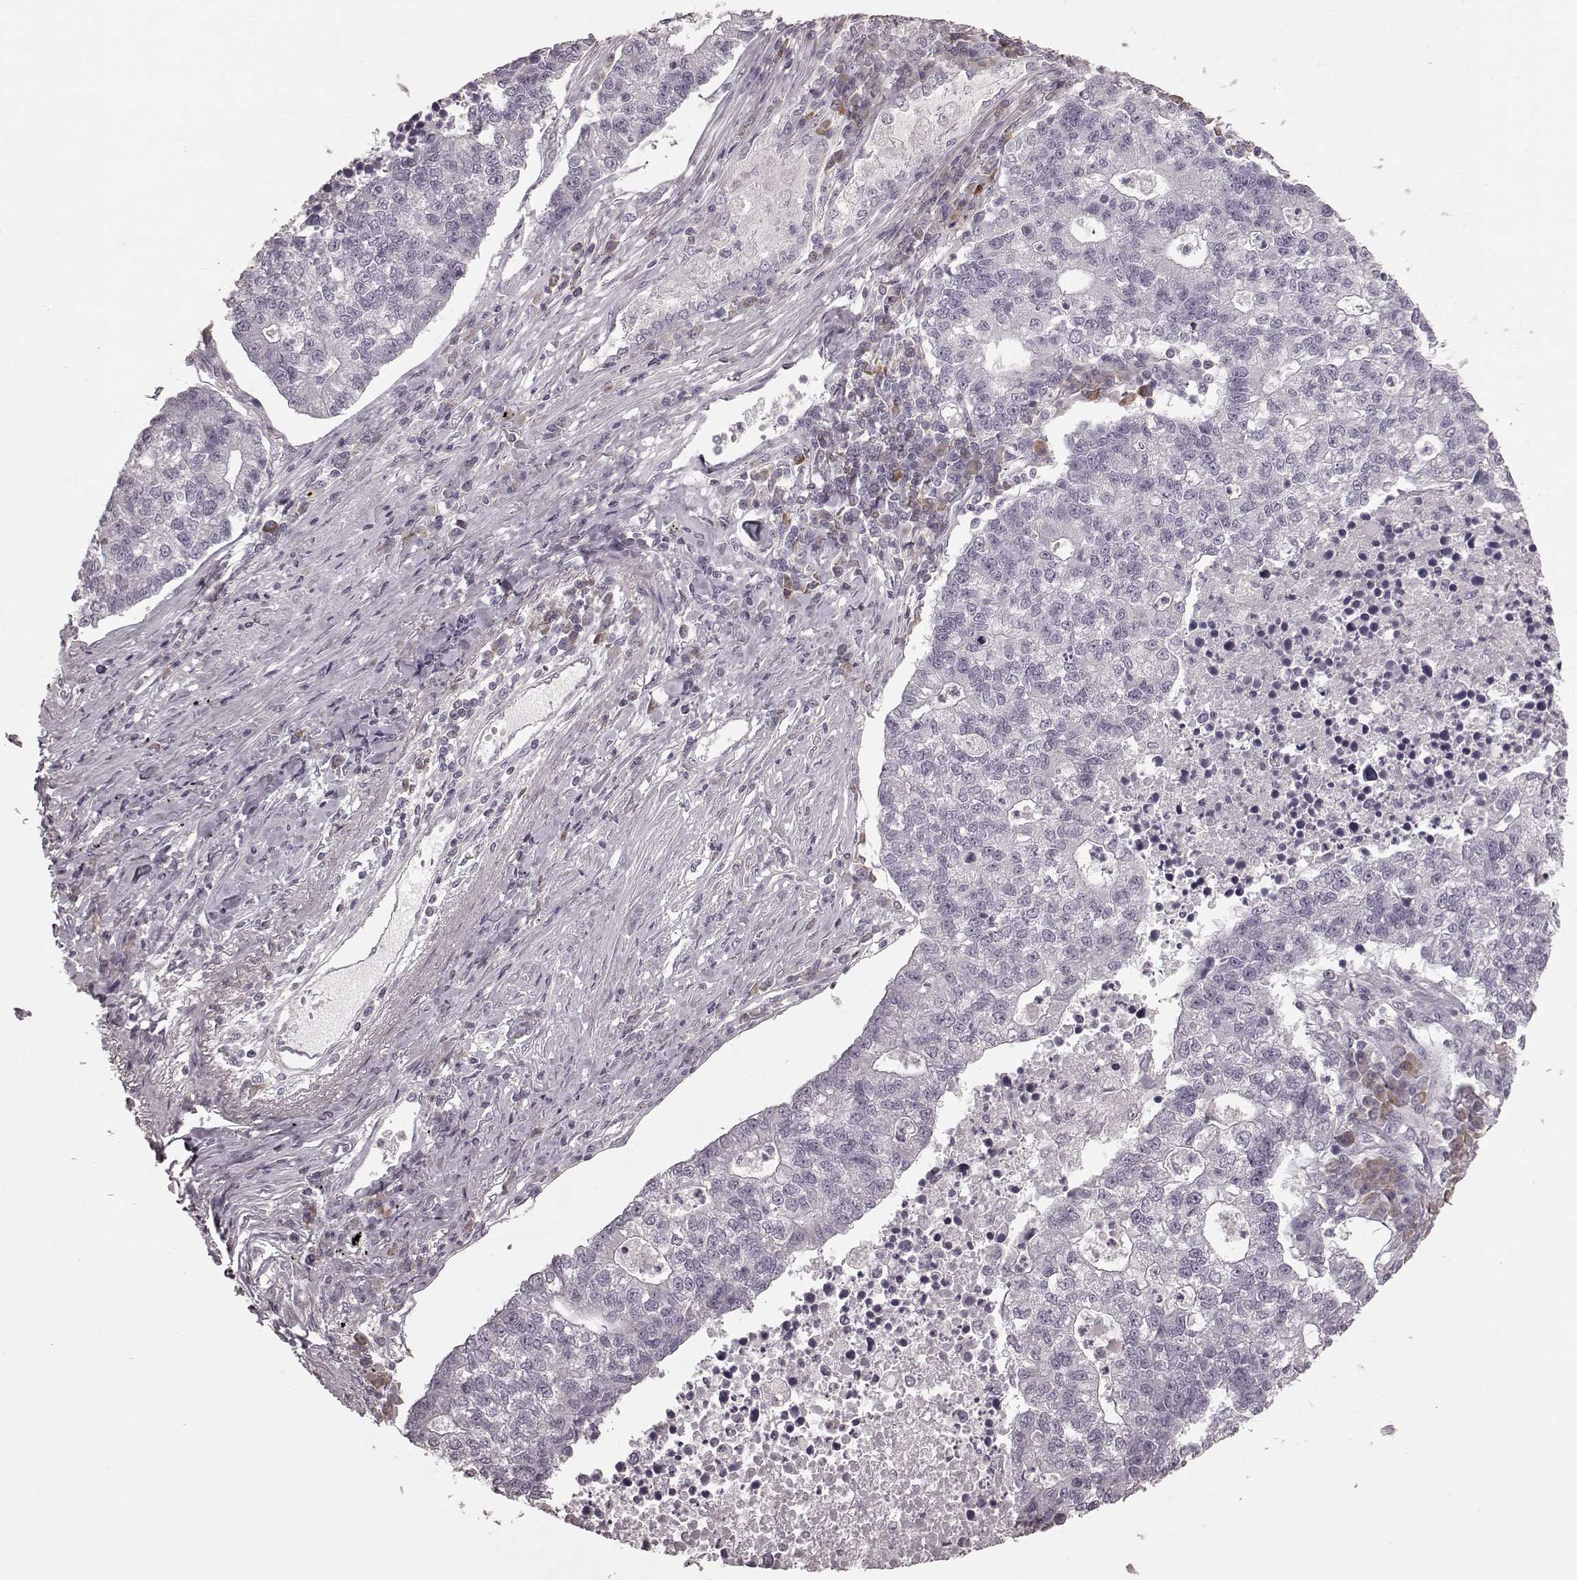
{"staining": {"intensity": "negative", "quantity": "none", "location": "none"}, "tissue": "lung cancer", "cell_type": "Tumor cells", "image_type": "cancer", "snomed": [{"axis": "morphology", "description": "Adenocarcinoma, NOS"}, {"axis": "topography", "description": "Lung"}], "caption": "This is an immunohistochemistry histopathology image of adenocarcinoma (lung). There is no staining in tumor cells.", "gene": "CD28", "patient": {"sex": "male", "age": 57}}